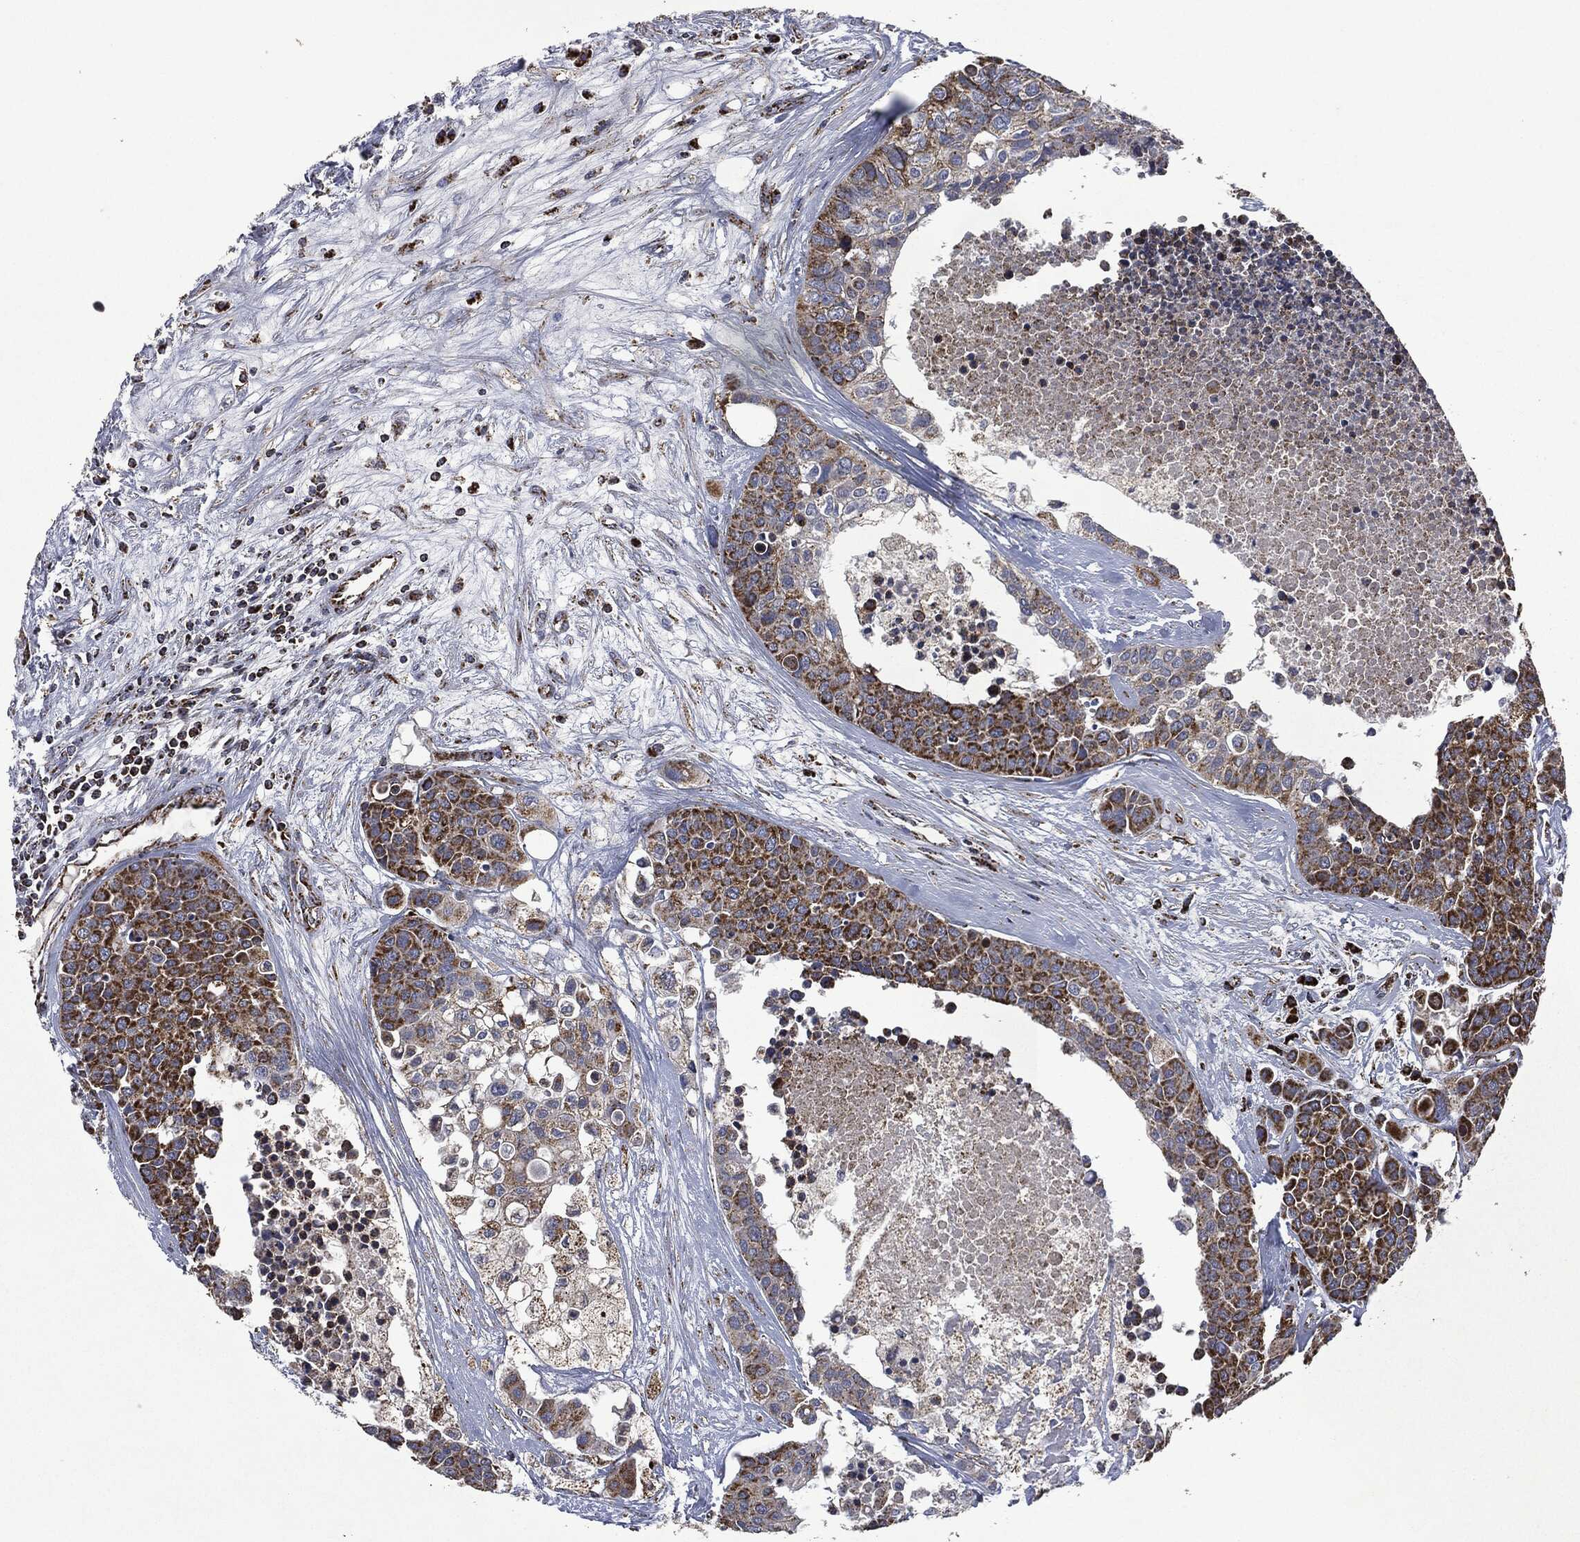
{"staining": {"intensity": "strong", "quantity": ">75%", "location": "cytoplasmic/membranous"}, "tissue": "carcinoid", "cell_type": "Tumor cells", "image_type": "cancer", "snomed": [{"axis": "morphology", "description": "Carcinoid, malignant, NOS"}, {"axis": "topography", "description": "Colon"}], "caption": "Immunohistochemical staining of carcinoid shows high levels of strong cytoplasmic/membranous expression in about >75% of tumor cells. (DAB (3,3'-diaminobenzidine) IHC, brown staining for protein, blue staining for nuclei).", "gene": "RYK", "patient": {"sex": "male", "age": 81}}